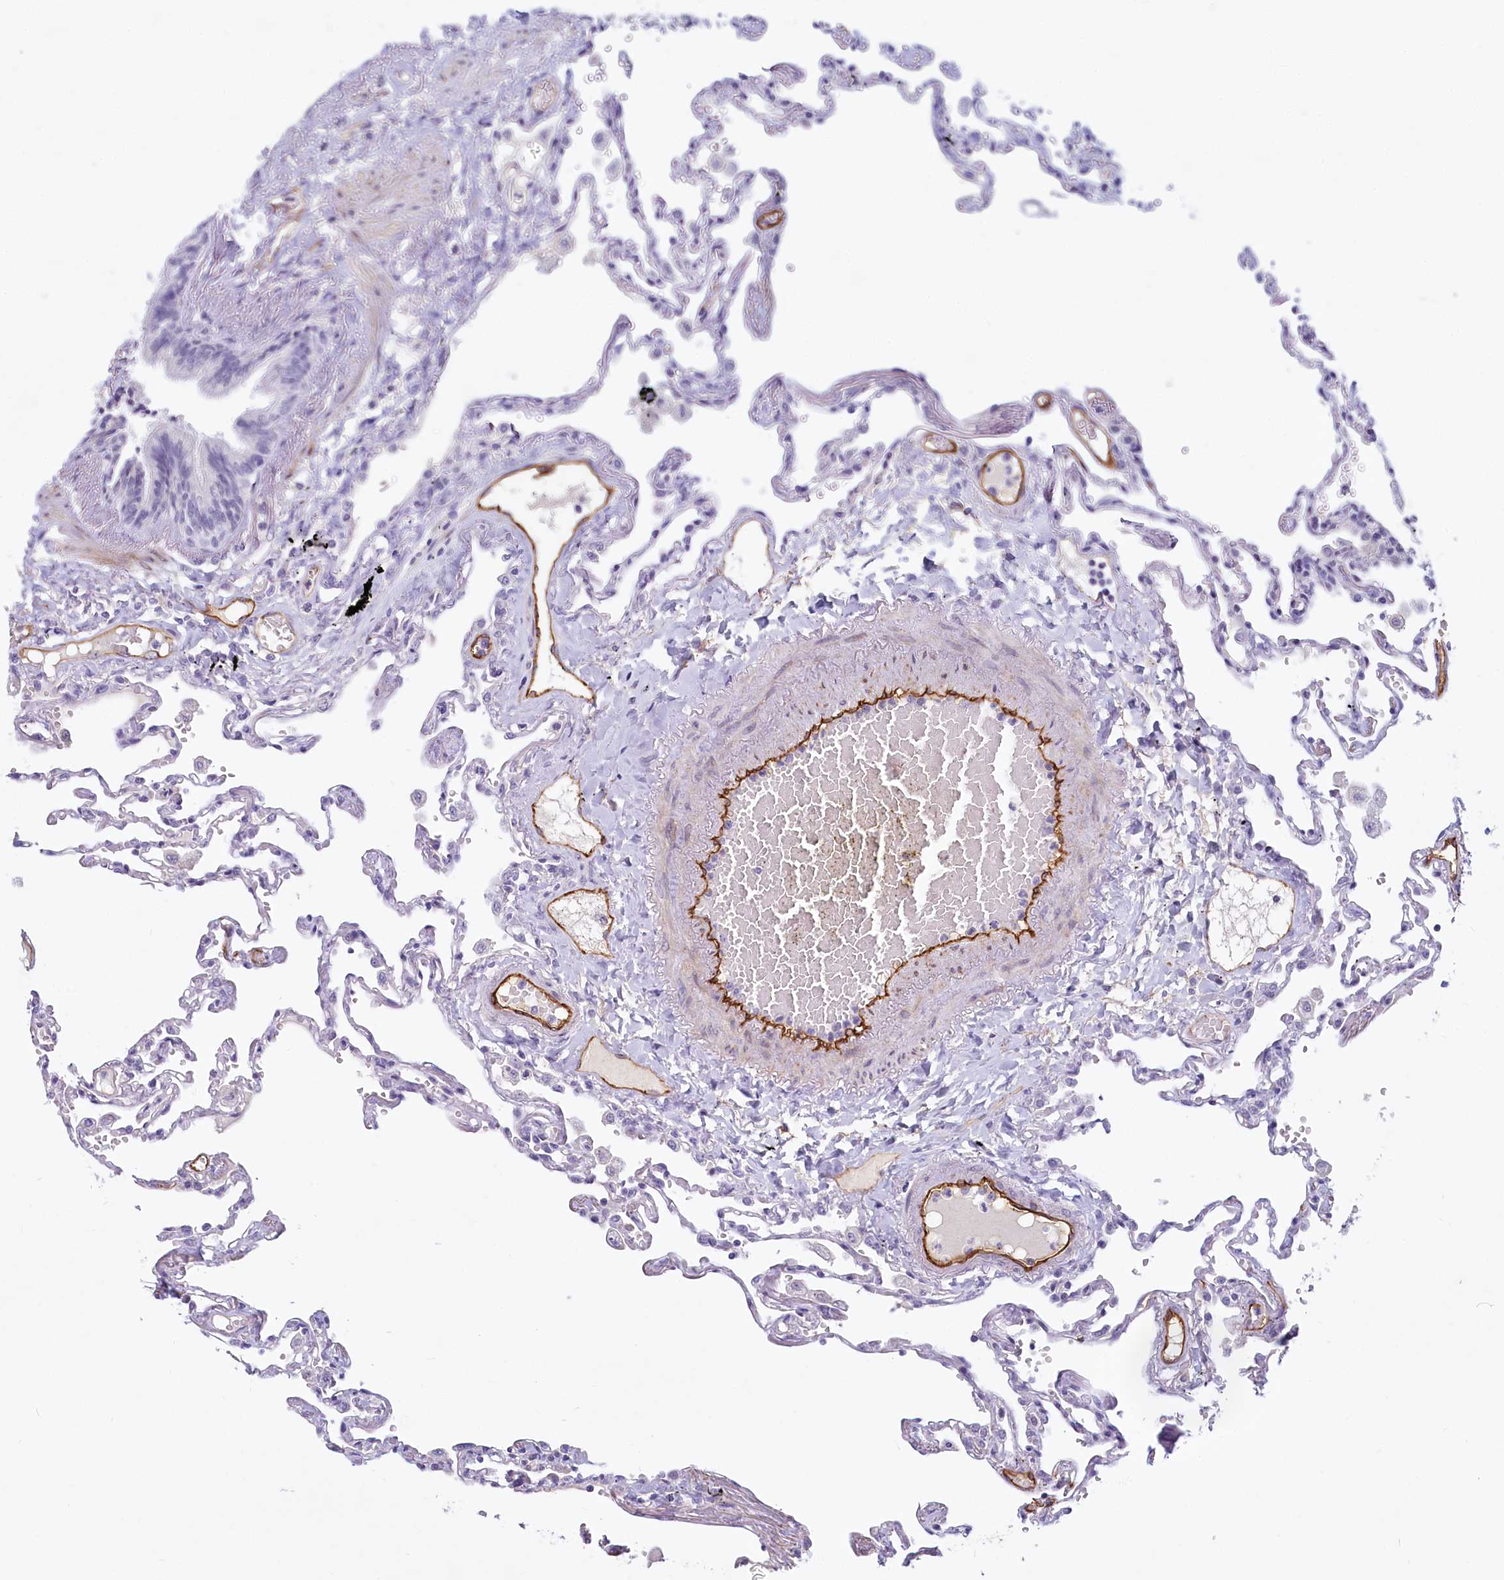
{"staining": {"intensity": "negative", "quantity": "none", "location": "none"}, "tissue": "lung", "cell_type": "Alveolar cells", "image_type": "normal", "snomed": [{"axis": "morphology", "description": "Normal tissue, NOS"}, {"axis": "topography", "description": "Lung"}], "caption": "Immunohistochemistry (IHC) histopathology image of normal lung: human lung stained with DAB demonstrates no significant protein staining in alveolar cells.", "gene": "PROCR", "patient": {"sex": "female", "age": 67}}